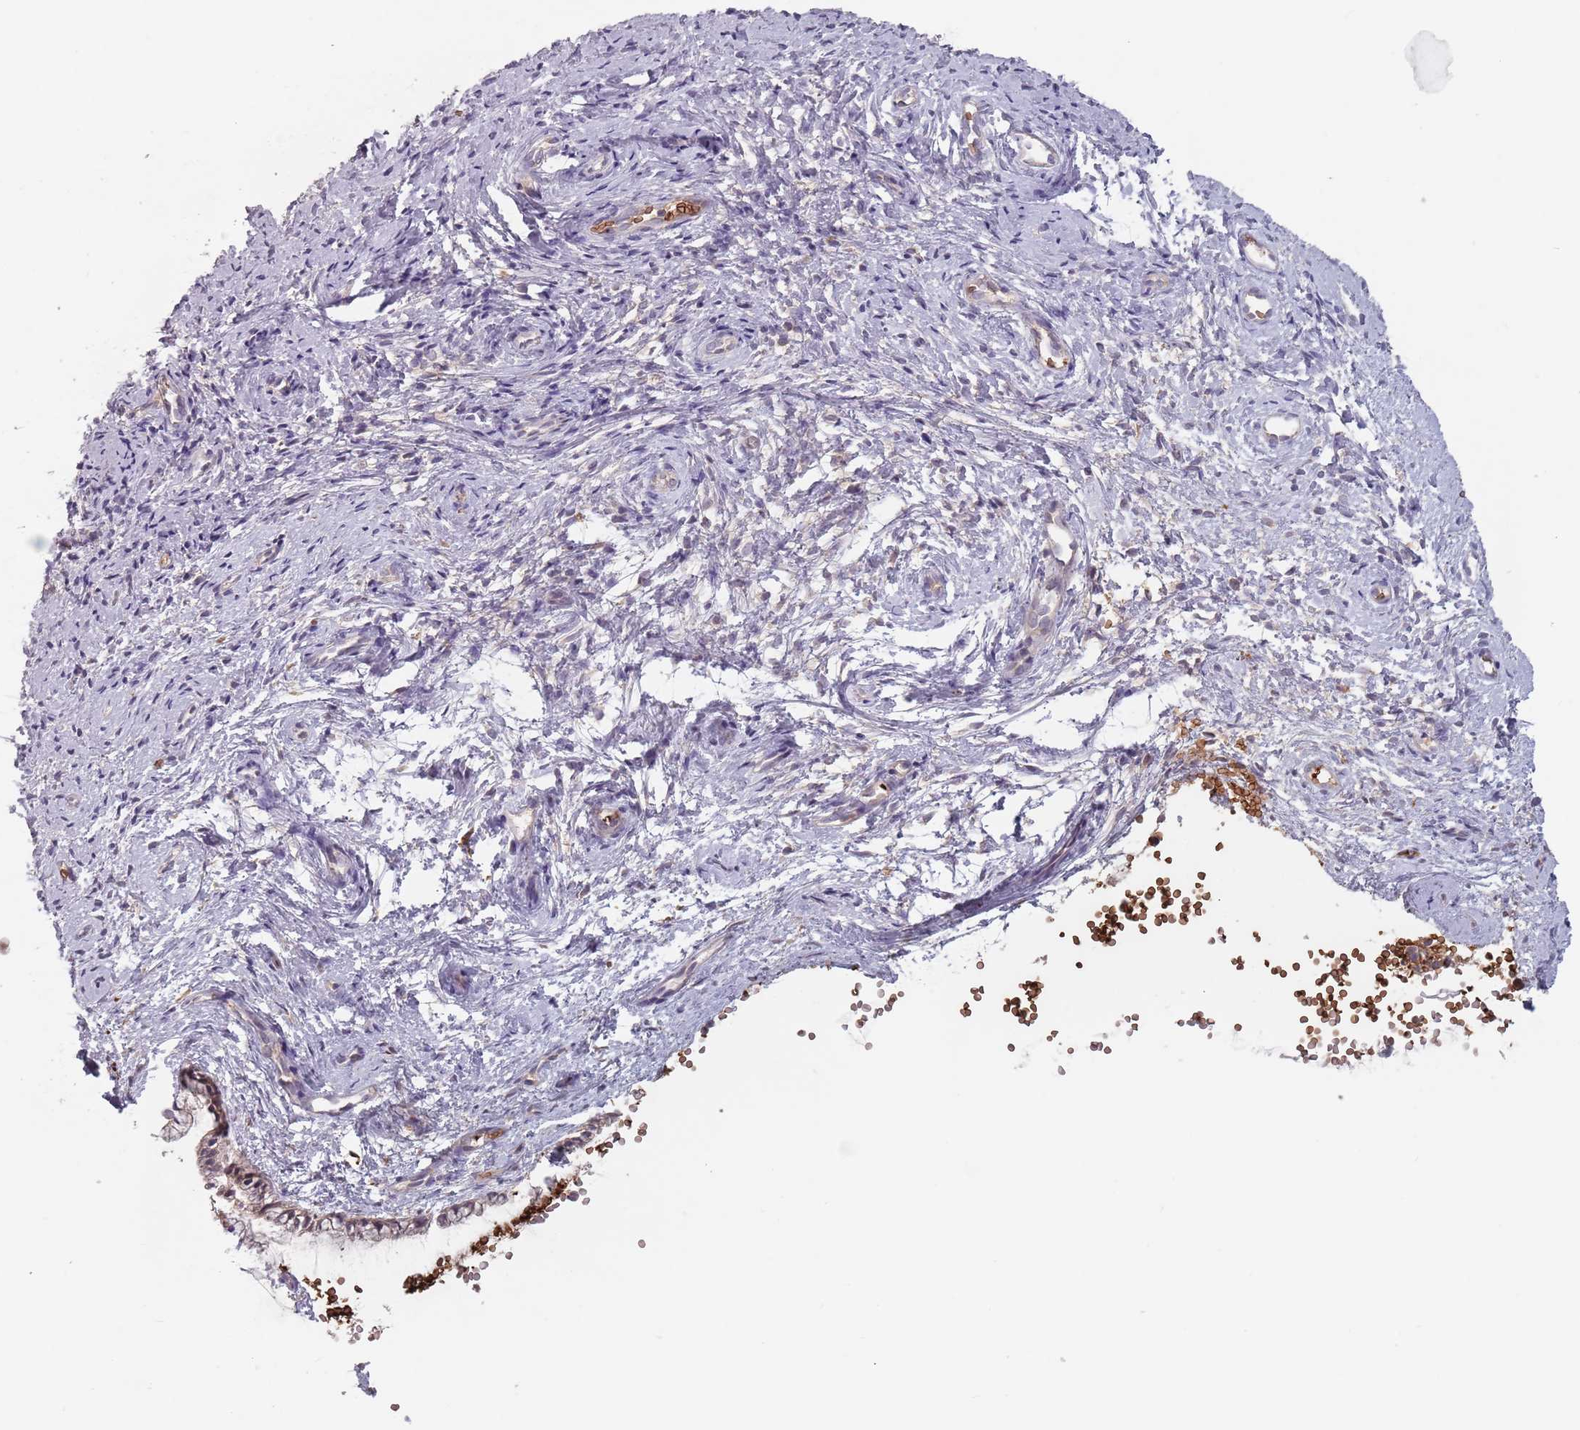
{"staining": {"intensity": "moderate", "quantity": "25%-75%", "location": "cytoplasmic/membranous"}, "tissue": "cervix", "cell_type": "Glandular cells", "image_type": "normal", "snomed": [{"axis": "morphology", "description": "Normal tissue, NOS"}, {"axis": "topography", "description": "Cervix"}], "caption": "Immunohistochemical staining of benign human cervix displays medium levels of moderate cytoplasmic/membranous staining in about 25%-75% of glandular cells.", "gene": "ASB13", "patient": {"sex": "female", "age": 57}}